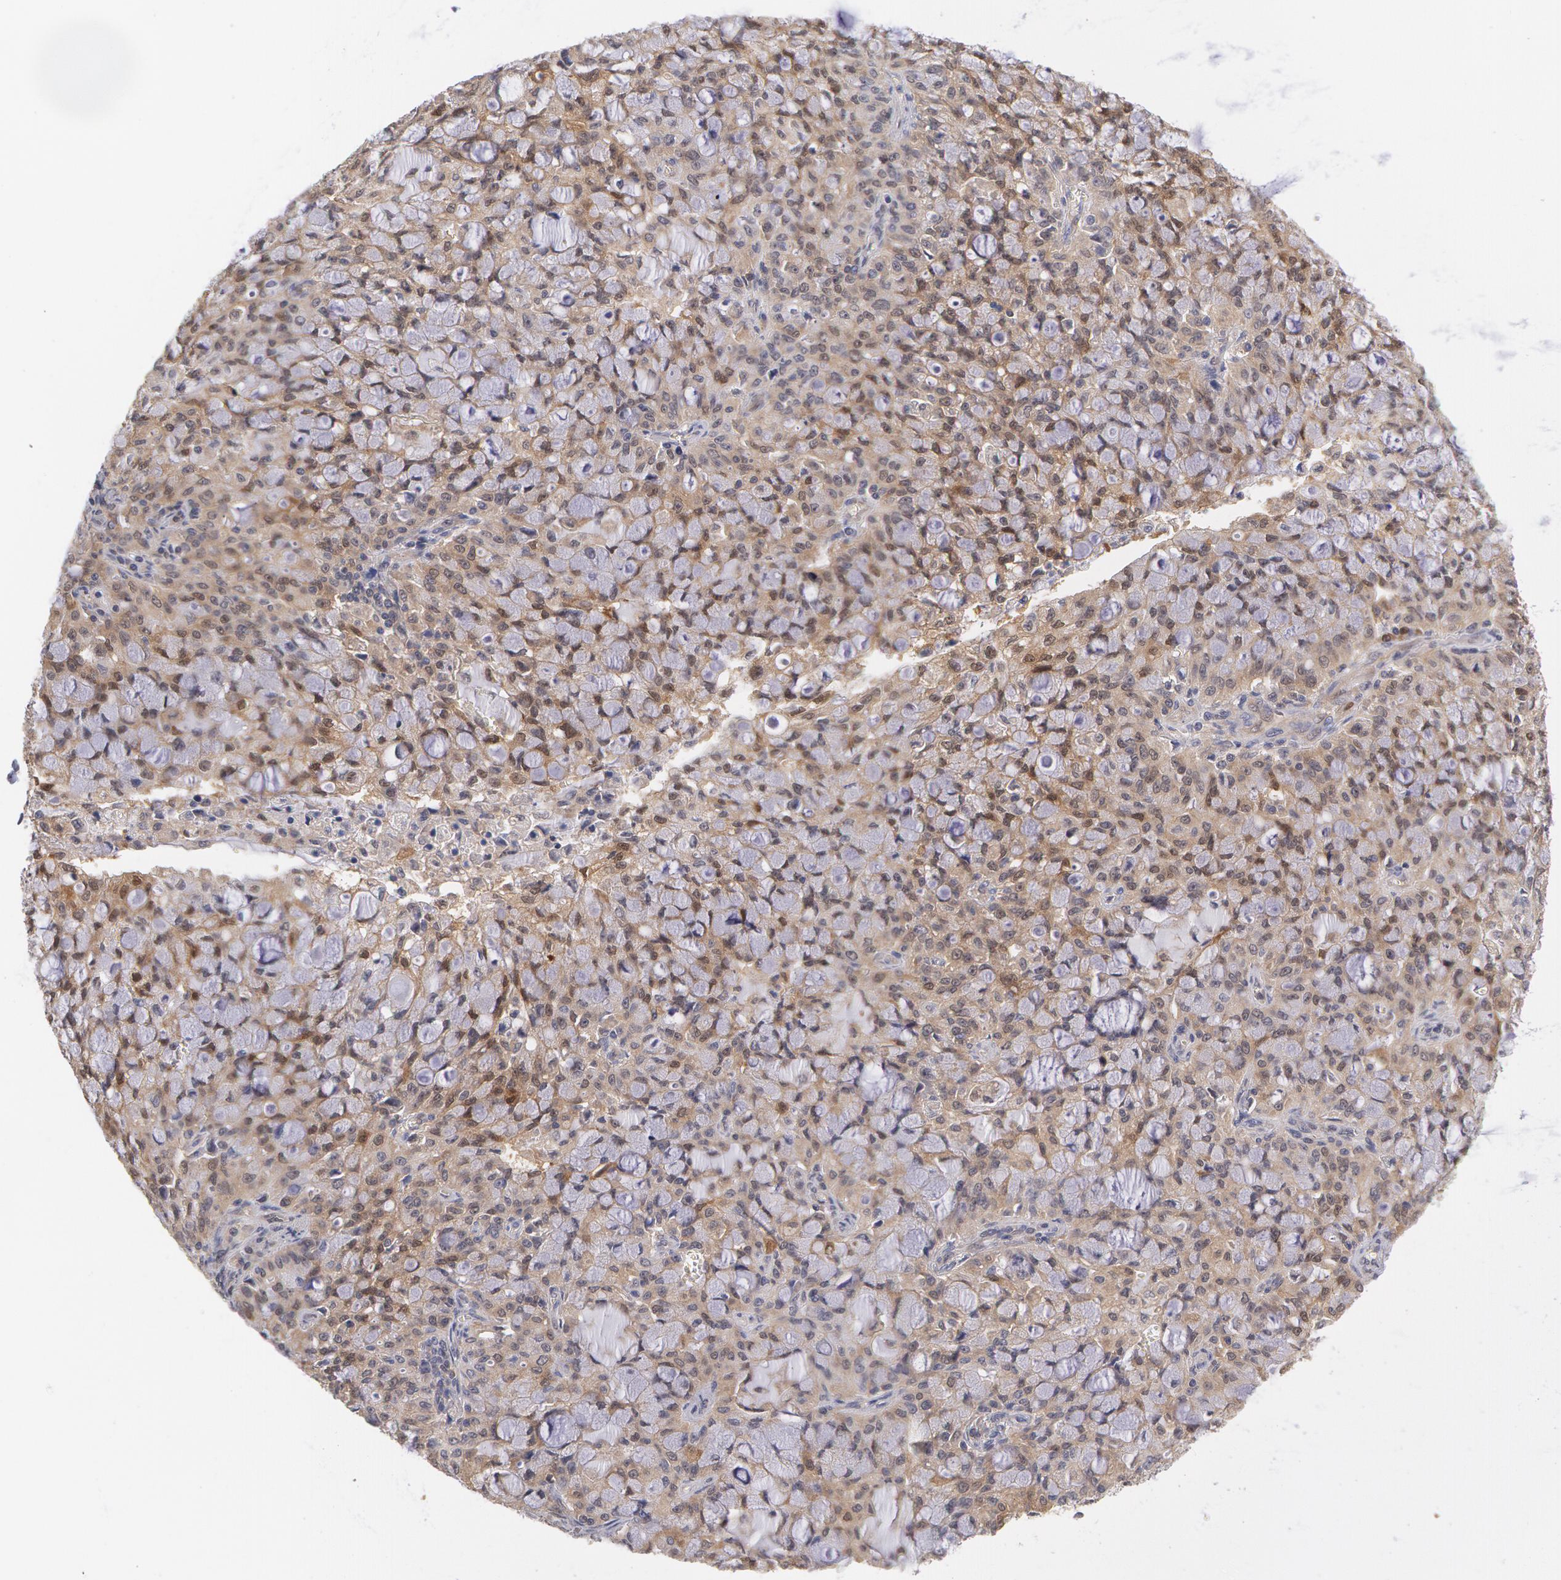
{"staining": {"intensity": "negative", "quantity": "none", "location": "none"}, "tissue": "lung cancer", "cell_type": "Tumor cells", "image_type": "cancer", "snomed": [{"axis": "morphology", "description": "Adenocarcinoma, NOS"}, {"axis": "topography", "description": "Lung"}], "caption": "Immunohistochemistry image of neoplastic tissue: human lung adenocarcinoma stained with DAB (3,3'-diaminobenzidine) reveals no significant protein expression in tumor cells. (Stains: DAB (3,3'-diaminobenzidine) immunohistochemistry (IHC) with hematoxylin counter stain, Microscopy: brightfield microscopy at high magnification).", "gene": "TXNRD1", "patient": {"sex": "female", "age": 44}}